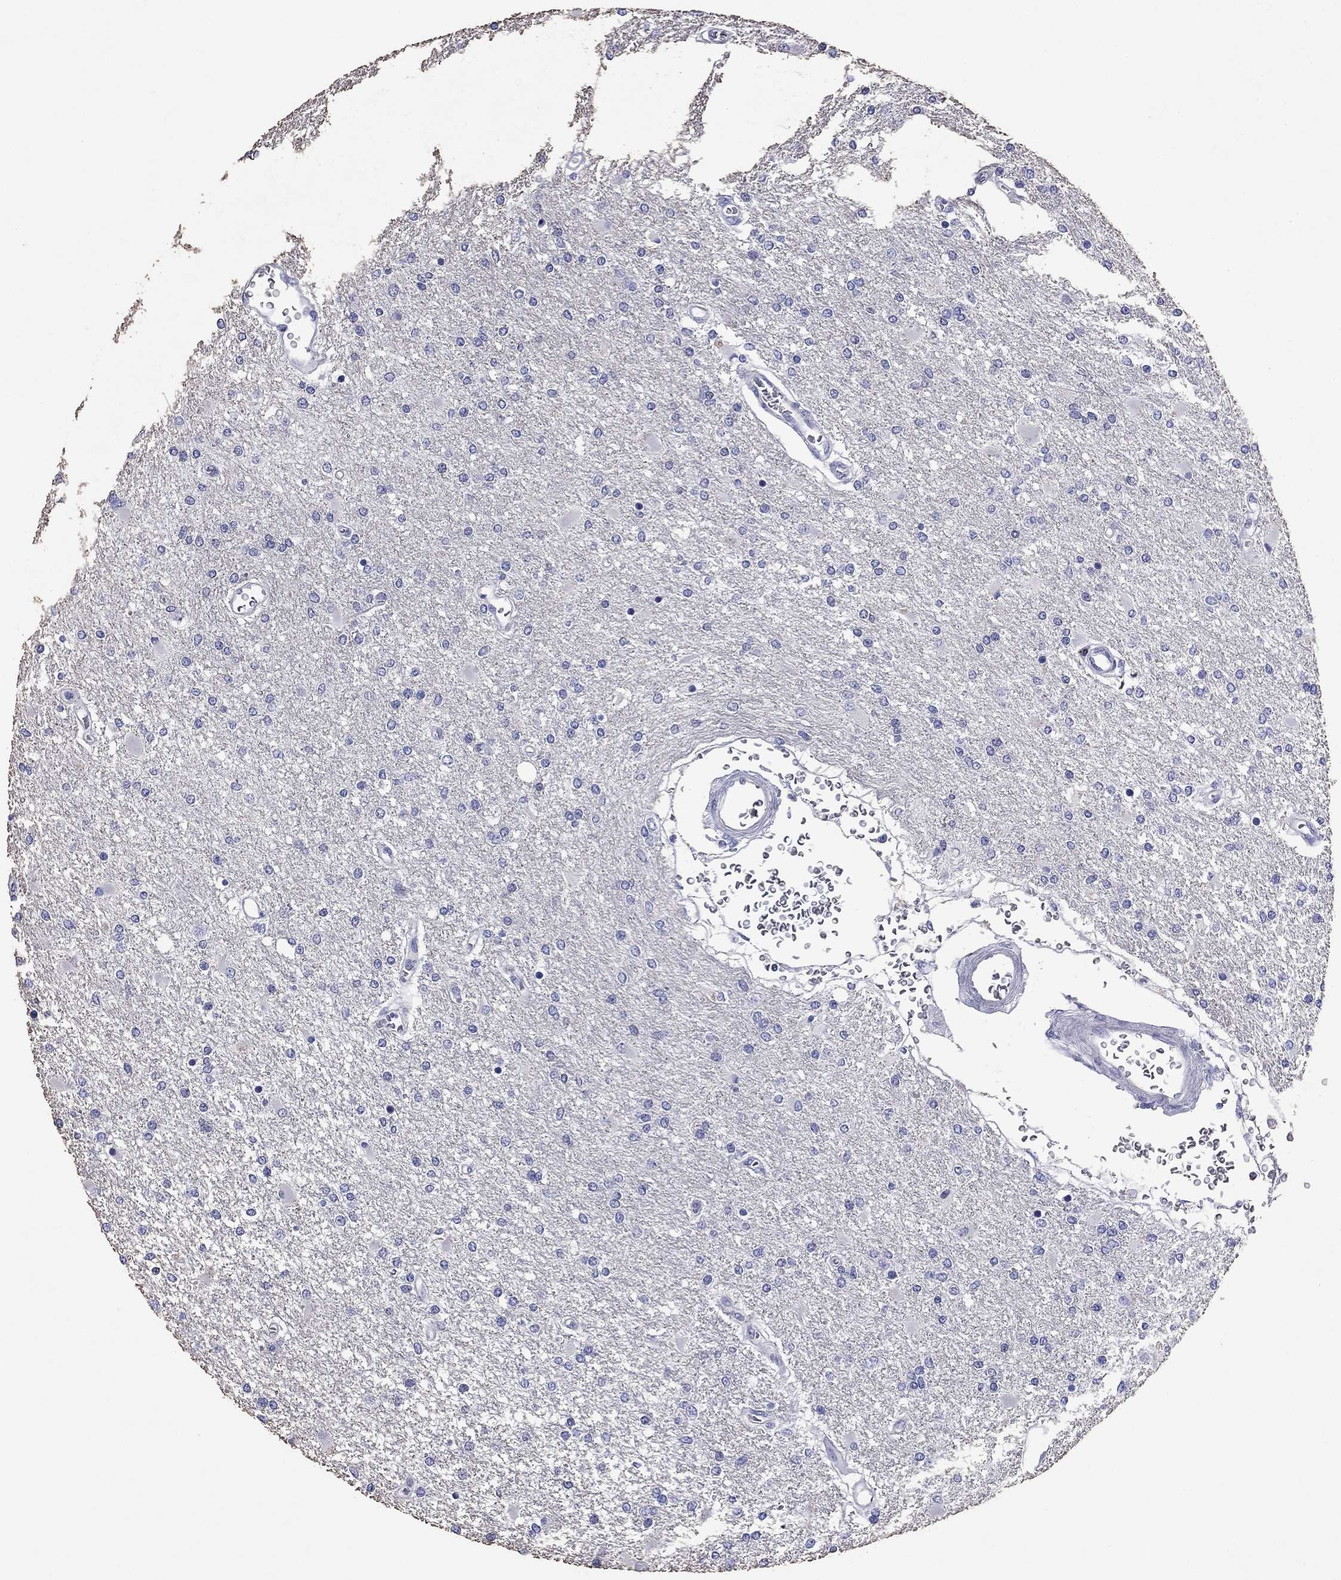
{"staining": {"intensity": "negative", "quantity": "none", "location": "none"}, "tissue": "glioma", "cell_type": "Tumor cells", "image_type": "cancer", "snomed": [{"axis": "morphology", "description": "Glioma, malignant, High grade"}, {"axis": "topography", "description": "Cerebral cortex"}], "caption": "Glioma stained for a protein using immunohistochemistry (IHC) shows no positivity tumor cells.", "gene": "GZMK", "patient": {"sex": "male", "age": 79}}